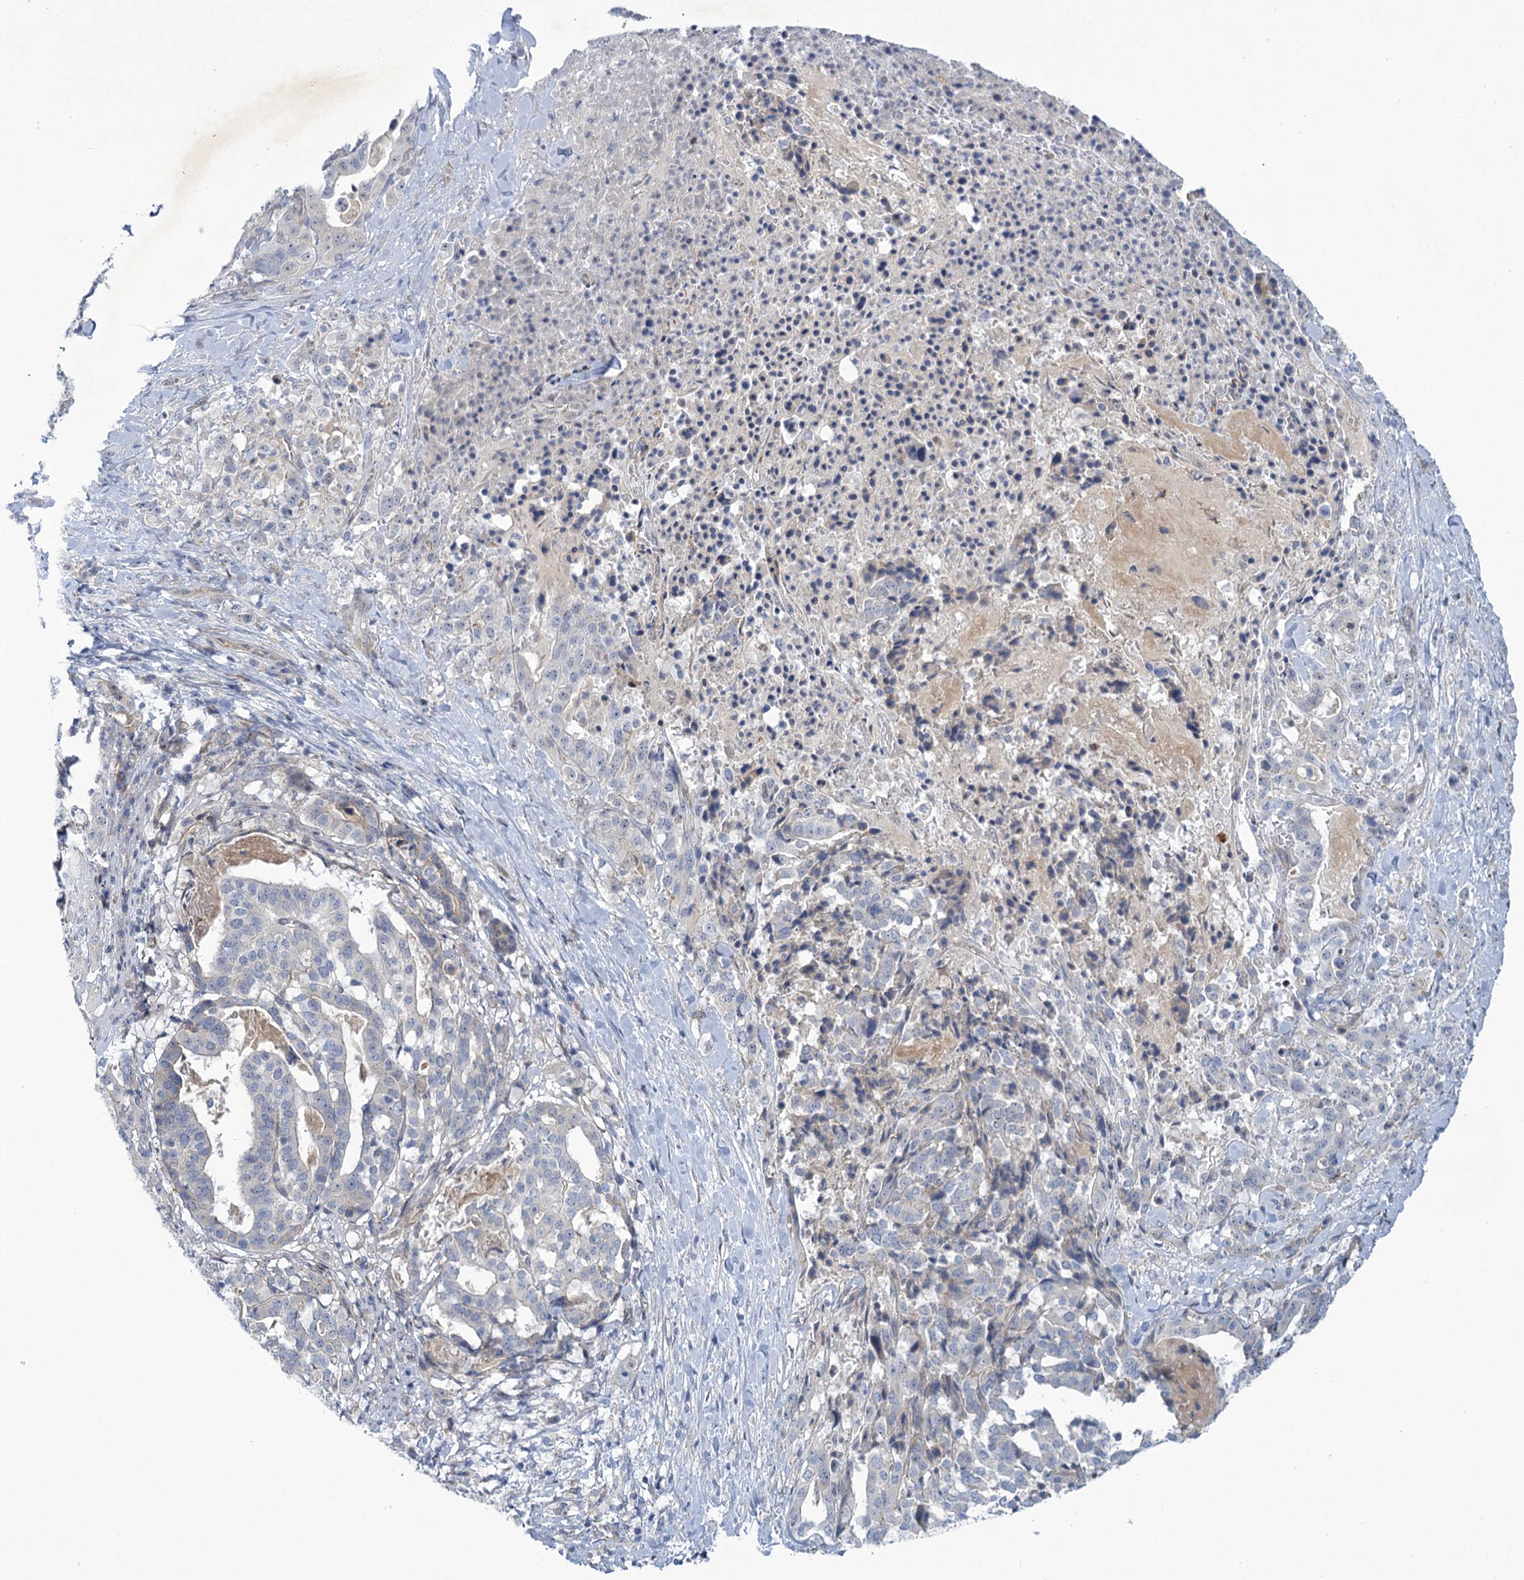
{"staining": {"intensity": "negative", "quantity": "none", "location": "none"}, "tissue": "stomach cancer", "cell_type": "Tumor cells", "image_type": "cancer", "snomed": [{"axis": "morphology", "description": "Adenocarcinoma, NOS"}, {"axis": "topography", "description": "Stomach"}], "caption": "Immunohistochemistry (IHC) micrograph of stomach adenocarcinoma stained for a protein (brown), which reveals no expression in tumor cells. The staining is performed using DAB (3,3'-diaminobenzidine) brown chromogen with nuclei counter-stained in using hematoxylin.", "gene": "MBLAC2", "patient": {"sex": "male", "age": 48}}